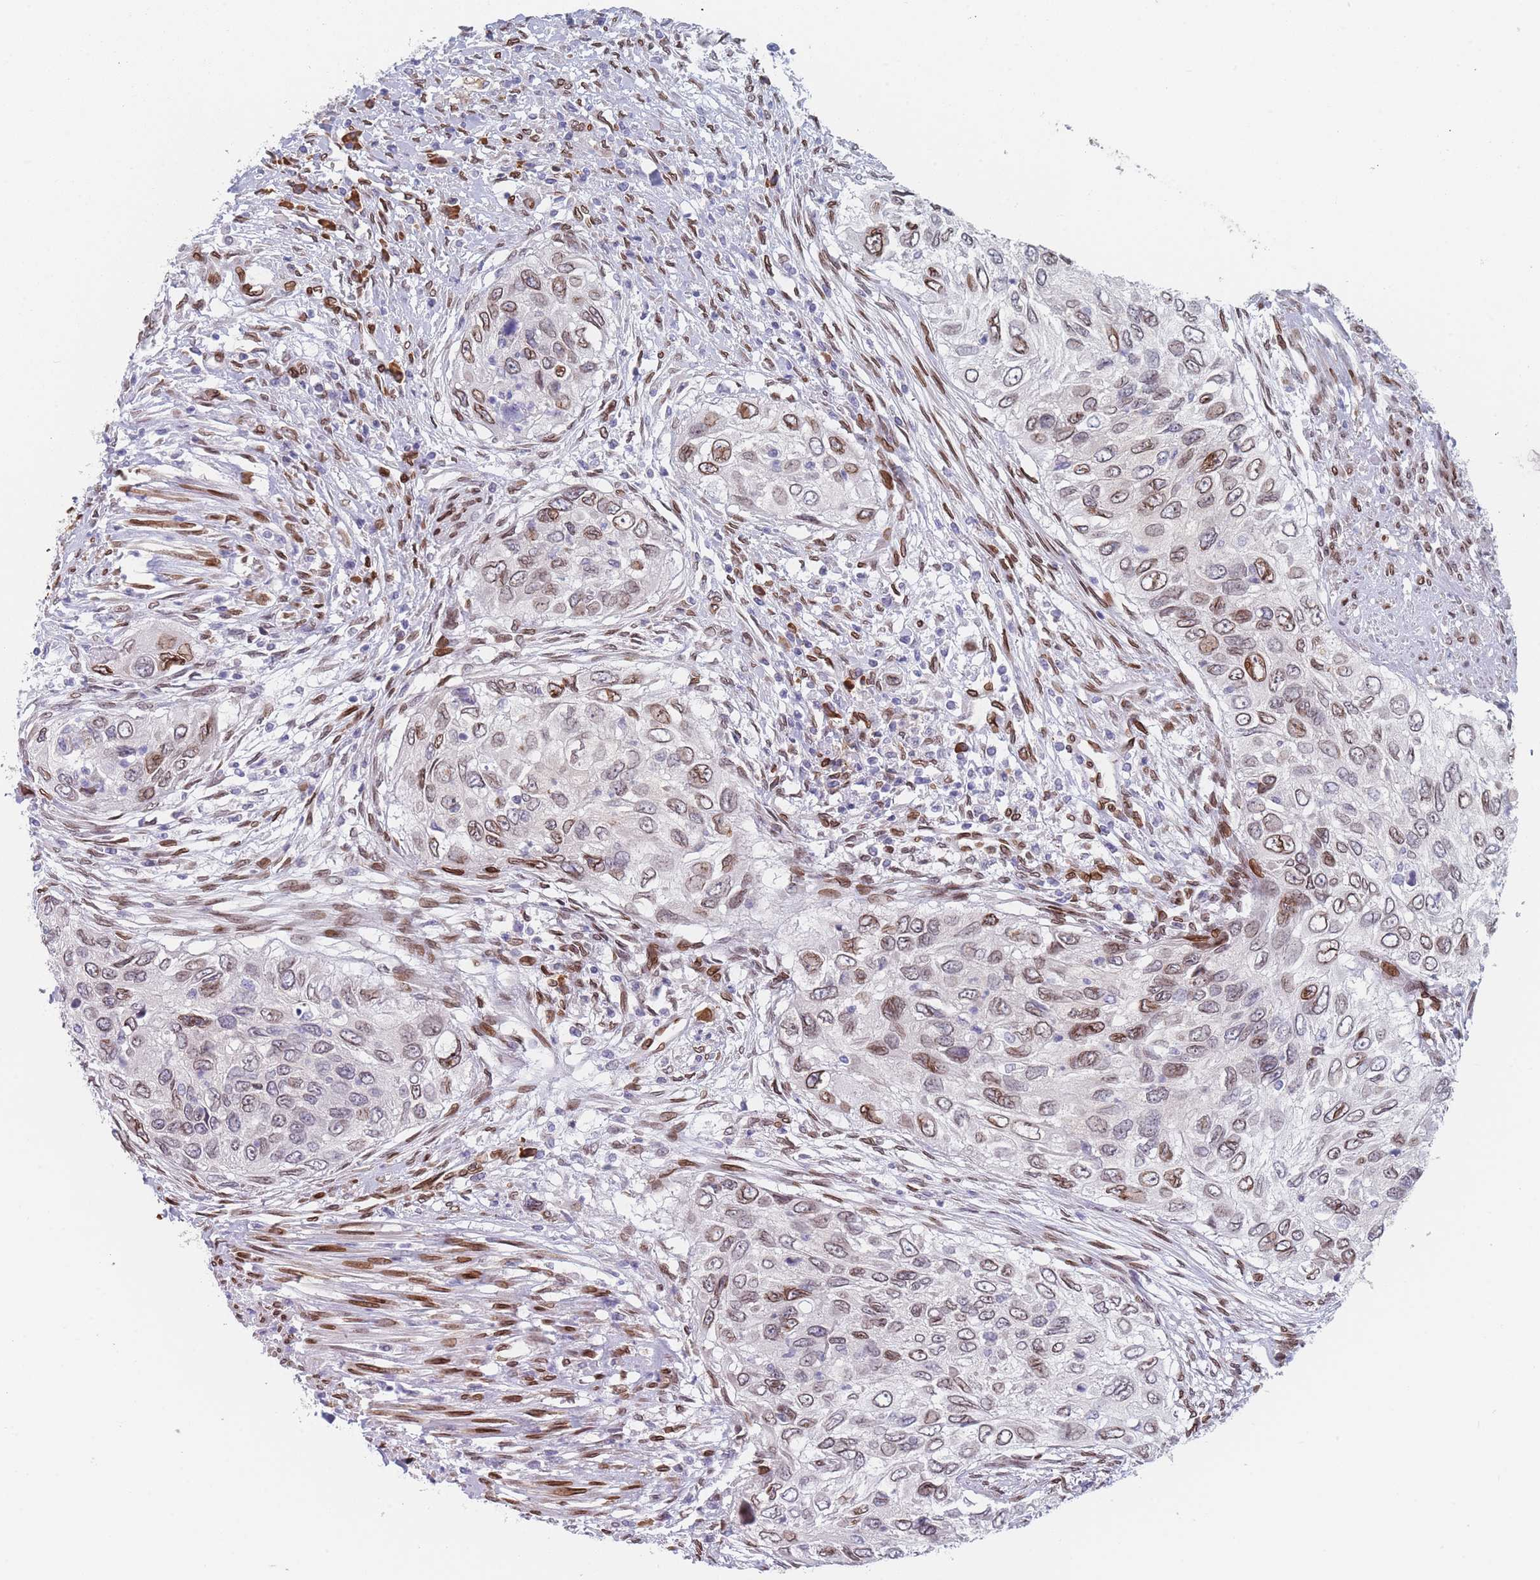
{"staining": {"intensity": "moderate", "quantity": "25%-75%", "location": "cytoplasmic/membranous,nuclear"}, "tissue": "urothelial cancer", "cell_type": "Tumor cells", "image_type": "cancer", "snomed": [{"axis": "morphology", "description": "Urothelial carcinoma, High grade"}, {"axis": "topography", "description": "Urinary bladder"}], "caption": "Human urothelial cancer stained for a protein (brown) exhibits moderate cytoplasmic/membranous and nuclear positive expression in approximately 25%-75% of tumor cells.", "gene": "ZBTB1", "patient": {"sex": "female", "age": 60}}